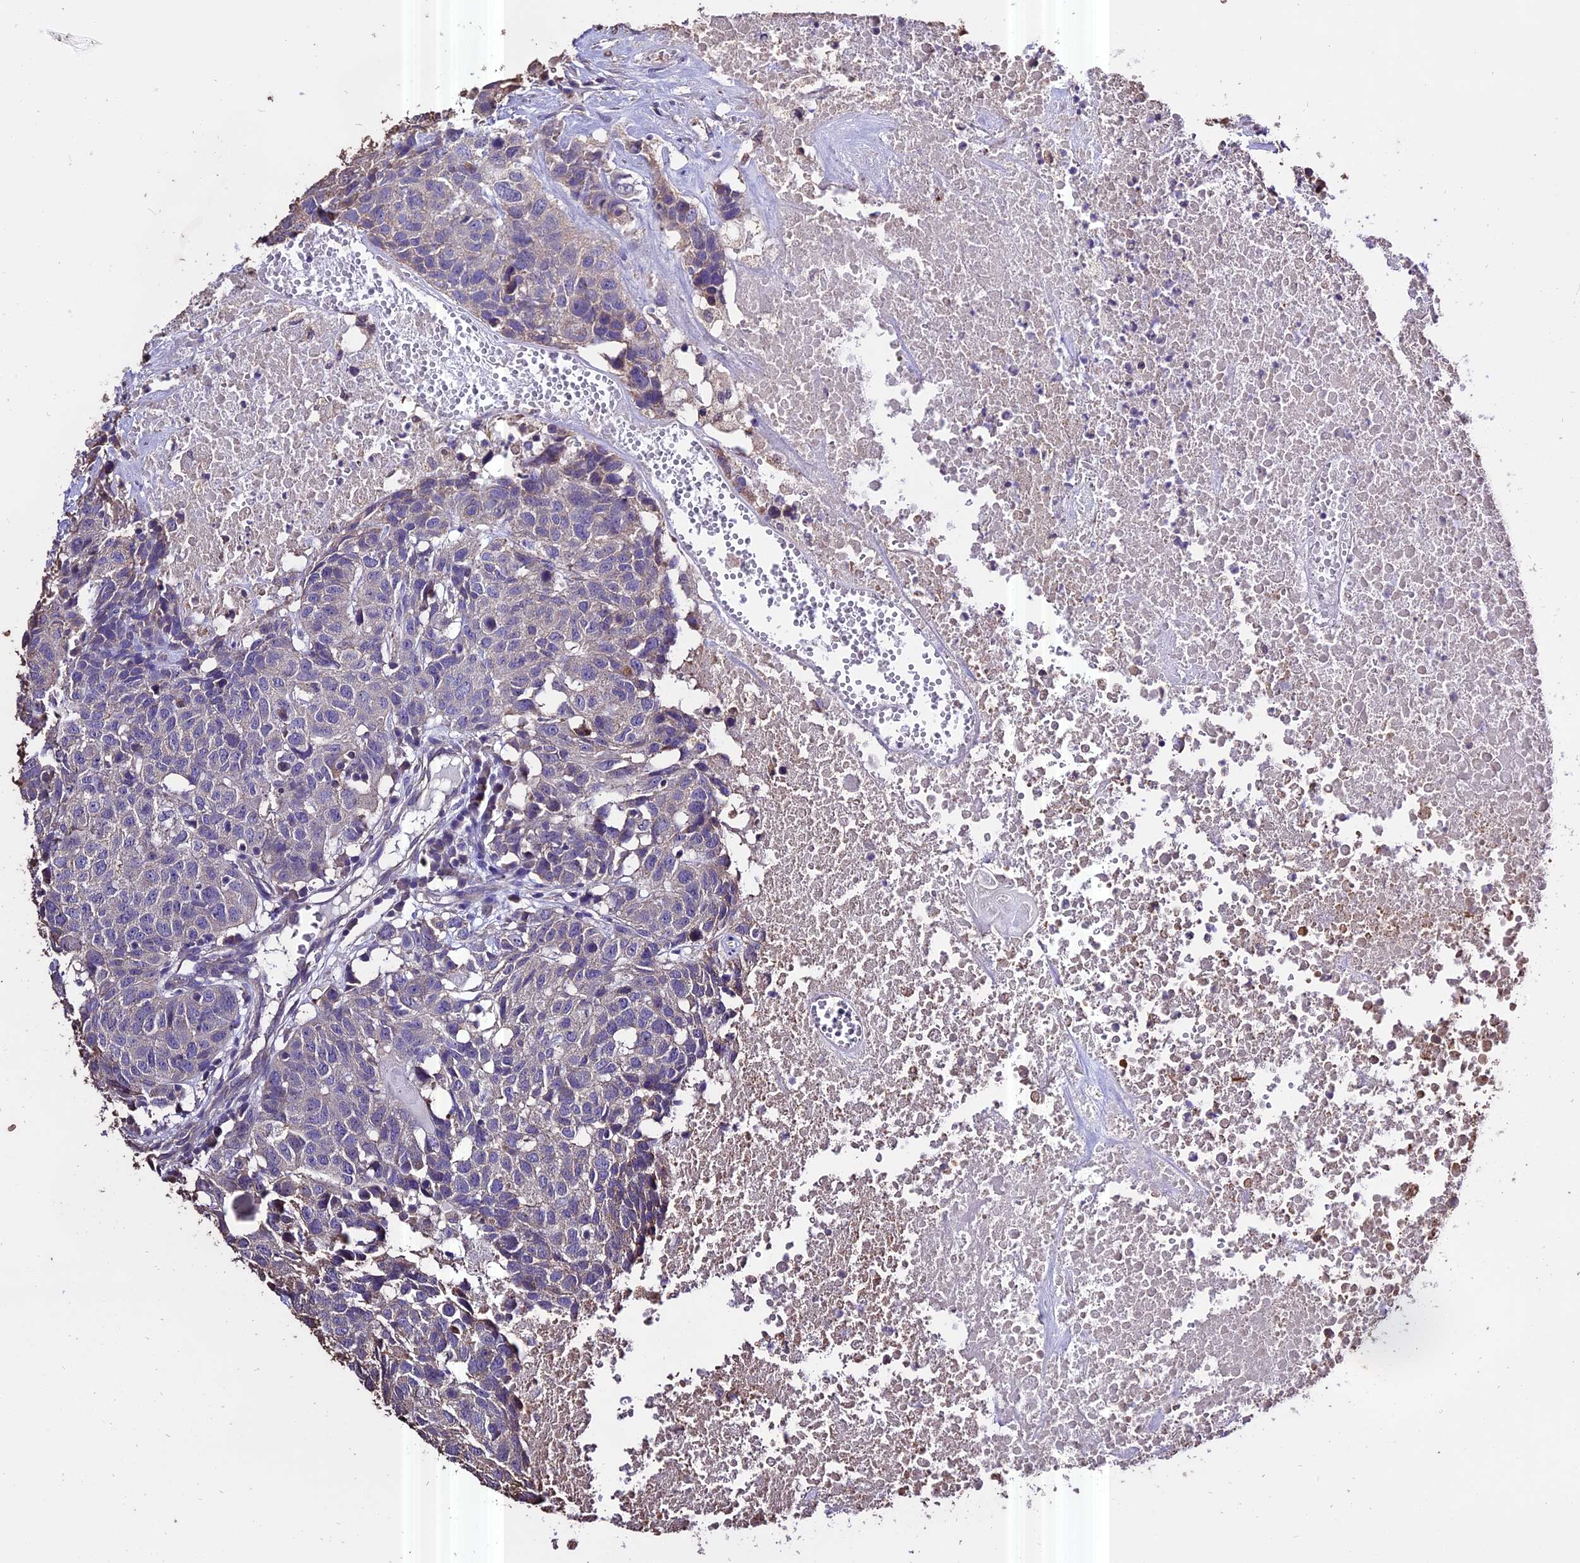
{"staining": {"intensity": "negative", "quantity": "none", "location": "none"}, "tissue": "head and neck cancer", "cell_type": "Tumor cells", "image_type": "cancer", "snomed": [{"axis": "morphology", "description": "Squamous cell carcinoma, NOS"}, {"axis": "topography", "description": "Head-Neck"}], "caption": "DAB immunohistochemical staining of head and neck squamous cell carcinoma displays no significant staining in tumor cells. (DAB (3,3'-diaminobenzidine) immunohistochemistry visualized using brightfield microscopy, high magnification).", "gene": "PGPEP1L", "patient": {"sex": "male", "age": 66}}